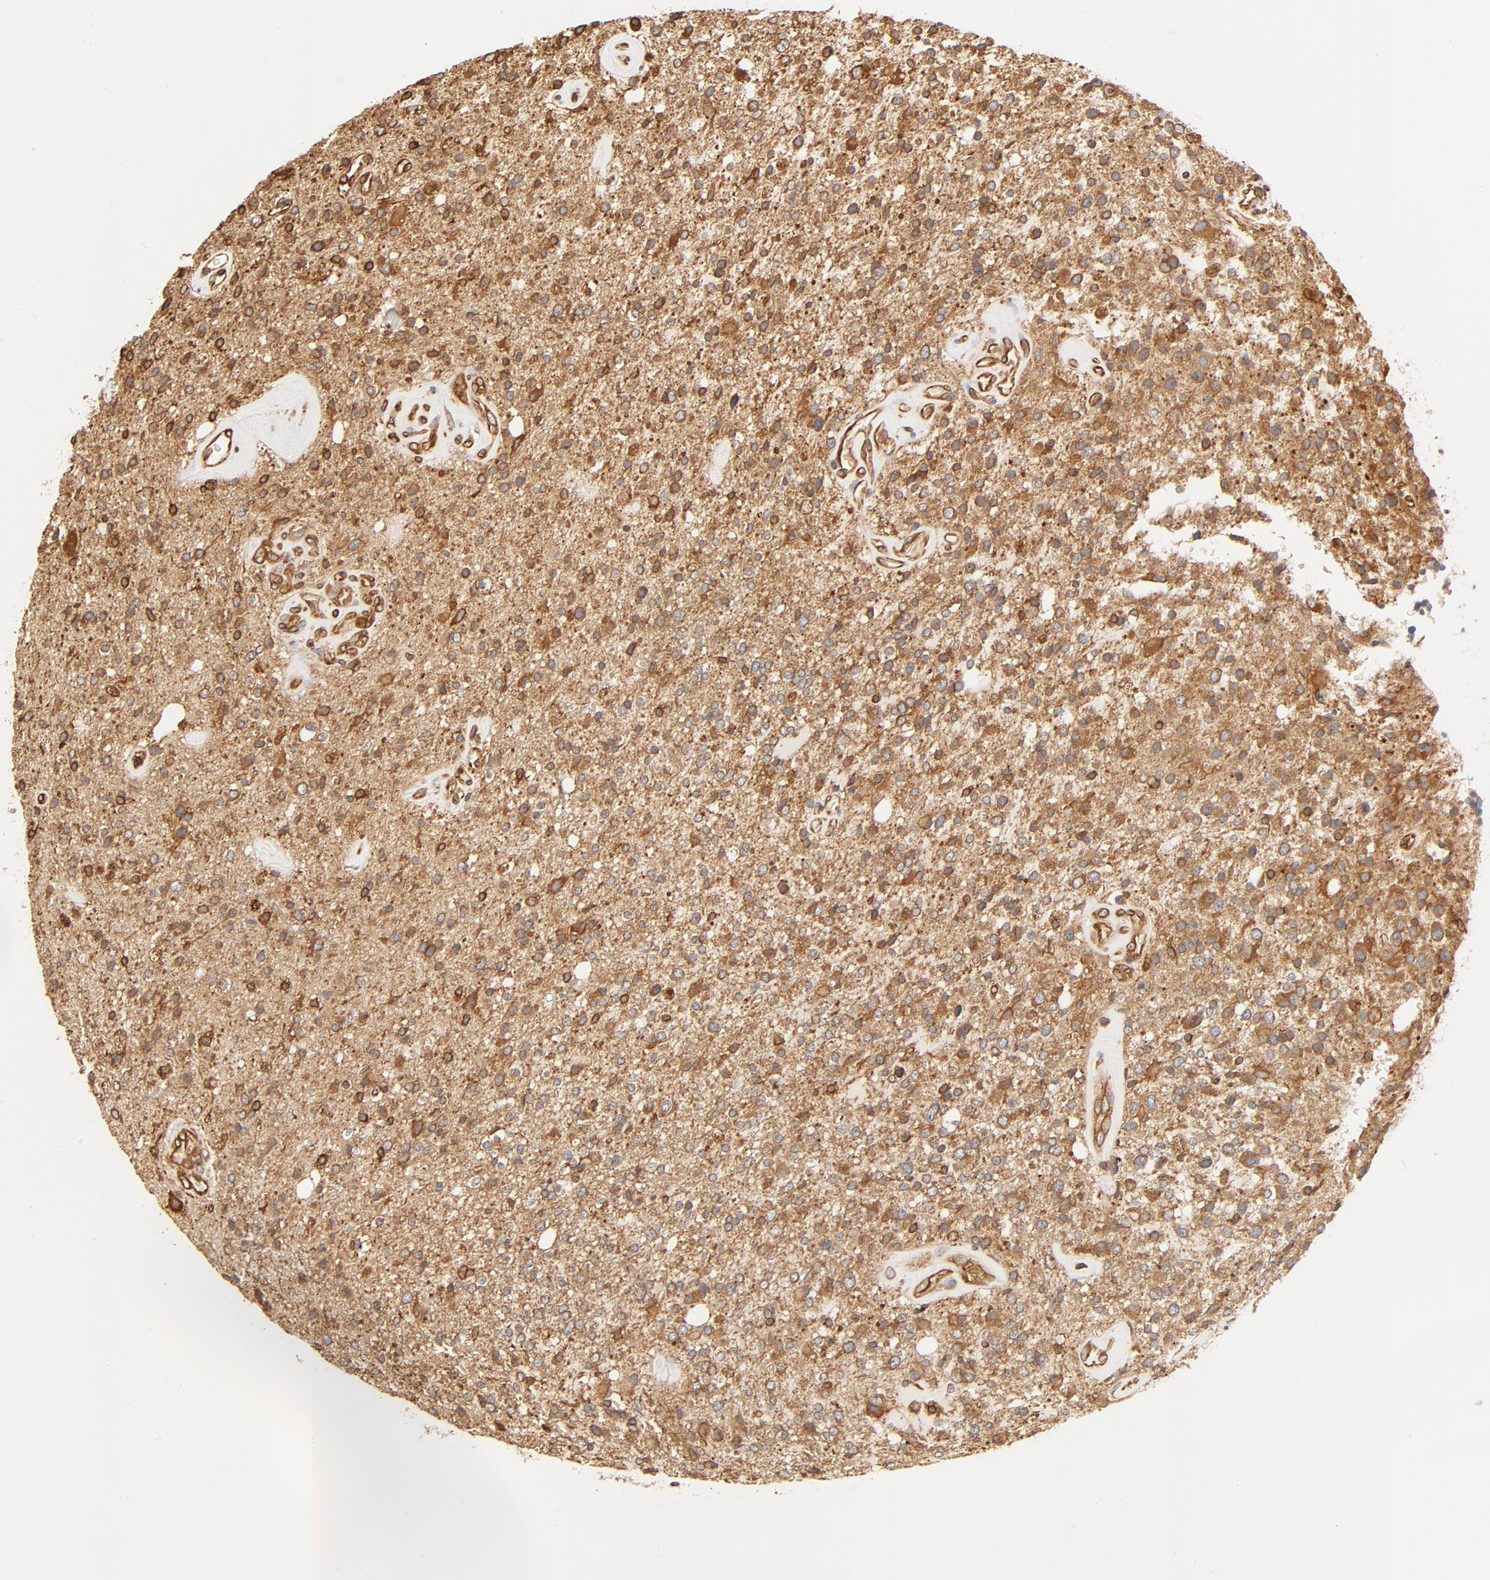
{"staining": {"intensity": "moderate", "quantity": ">75%", "location": "cytoplasmic/membranous"}, "tissue": "glioma", "cell_type": "Tumor cells", "image_type": "cancer", "snomed": [{"axis": "morphology", "description": "Glioma, malignant, High grade"}, {"axis": "topography", "description": "Brain"}], "caption": "Immunohistochemical staining of human glioma reveals medium levels of moderate cytoplasmic/membranous staining in about >75% of tumor cells.", "gene": "BCAP31", "patient": {"sex": "male", "age": 47}}